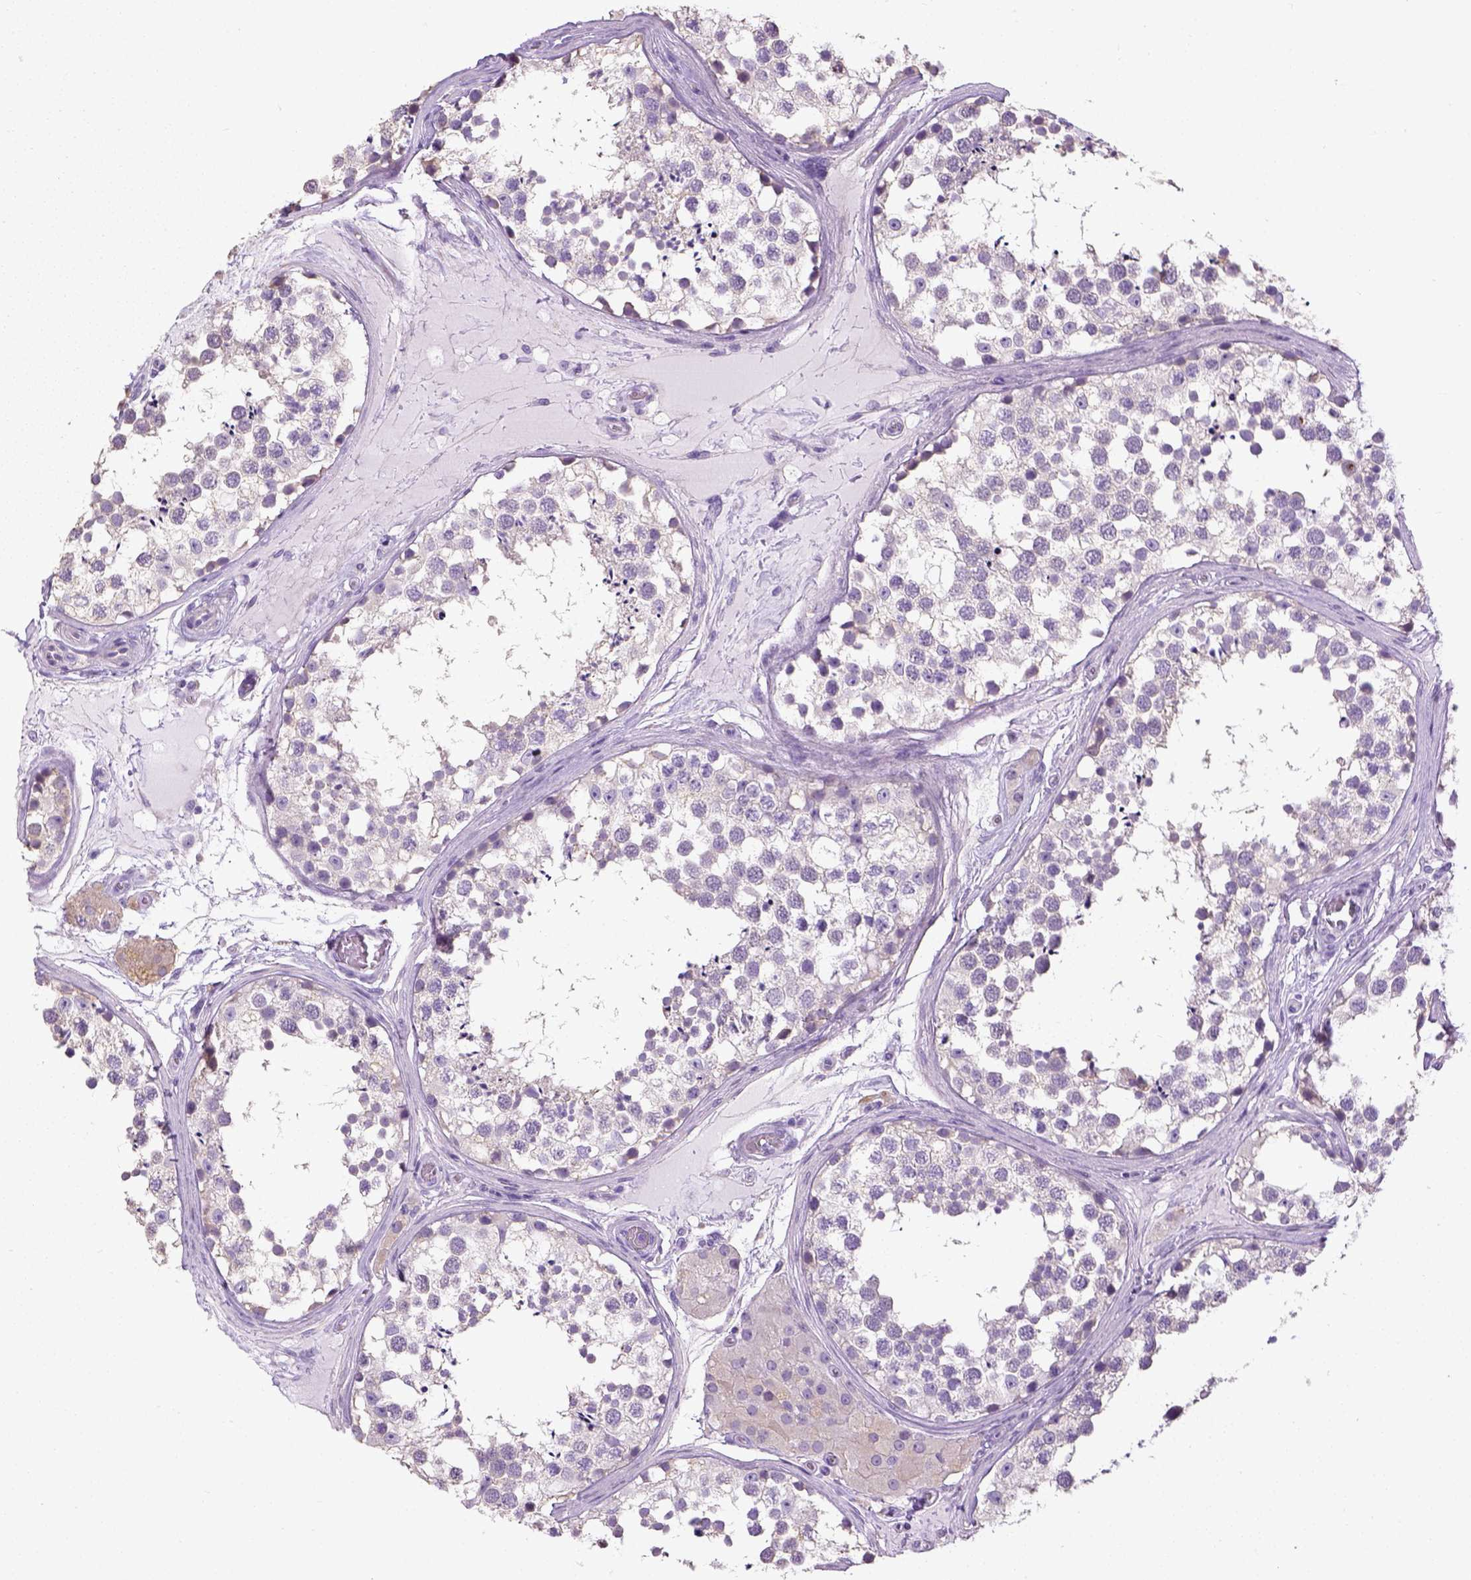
{"staining": {"intensity": "negative", "quantity": "none", "location": "none"}, "tissue": "testis", "cell_type": "Cells in seminiferous ducts", "image_type": "normal", "snomed": [{"axis": "morphology", "description": "Normal tissue, NOS"}, {"axis": "morphology", "description": "Seminoma, NOS"}, {"axis": "topography", "description": "Testis"}], "caption": "Histopathology image shows no significant protein staining in cells in seminiferous ducts of benign testis. The staining is performed using DAB brown chromogen with nuclei counter-stained in using hematoxylin.", "gene": "LGSN", "patient": {"sex": "male", "age": 65}}